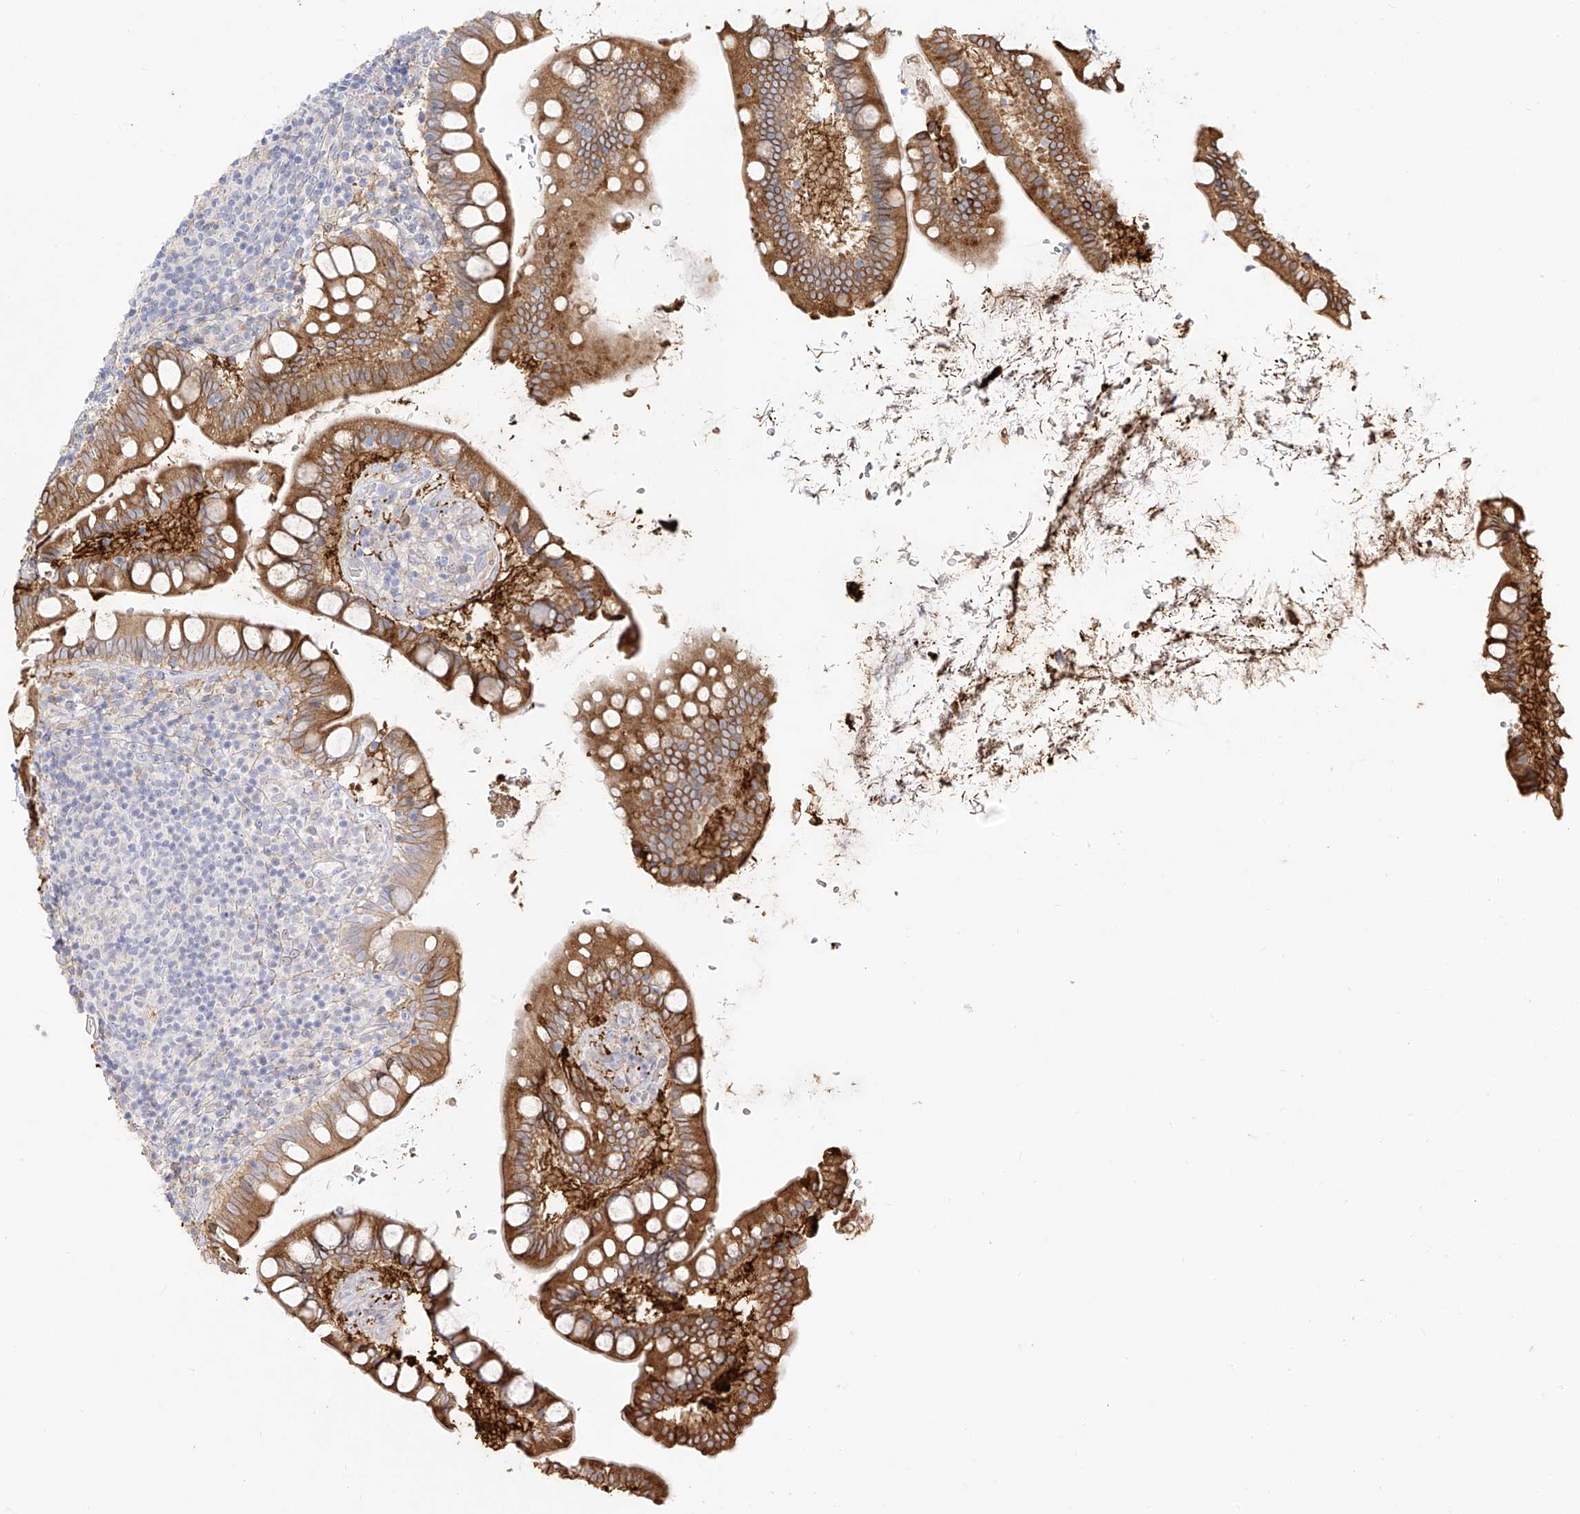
{"staining": {"intensity": "strong", "quantity": "25%-75%", "location": "cytoplasmic/membranous"}, "tissue": "small intestine", "cell_type": "Glandular cells", "image_type": "normal", "snomed": [{"axis": "morphology", "description": "Normal tissue, NOS"}, {"axis": "topography", "description": "Small intestine"}], "caption": "Strong cytoplasmic/membranous positivity for a protein is identified in about 25%-75% of glandular cells of benign small intestine using immunohistochemistry.", "gene": "ZGRF1", "patient": {"sex": "female", "age": 84}}